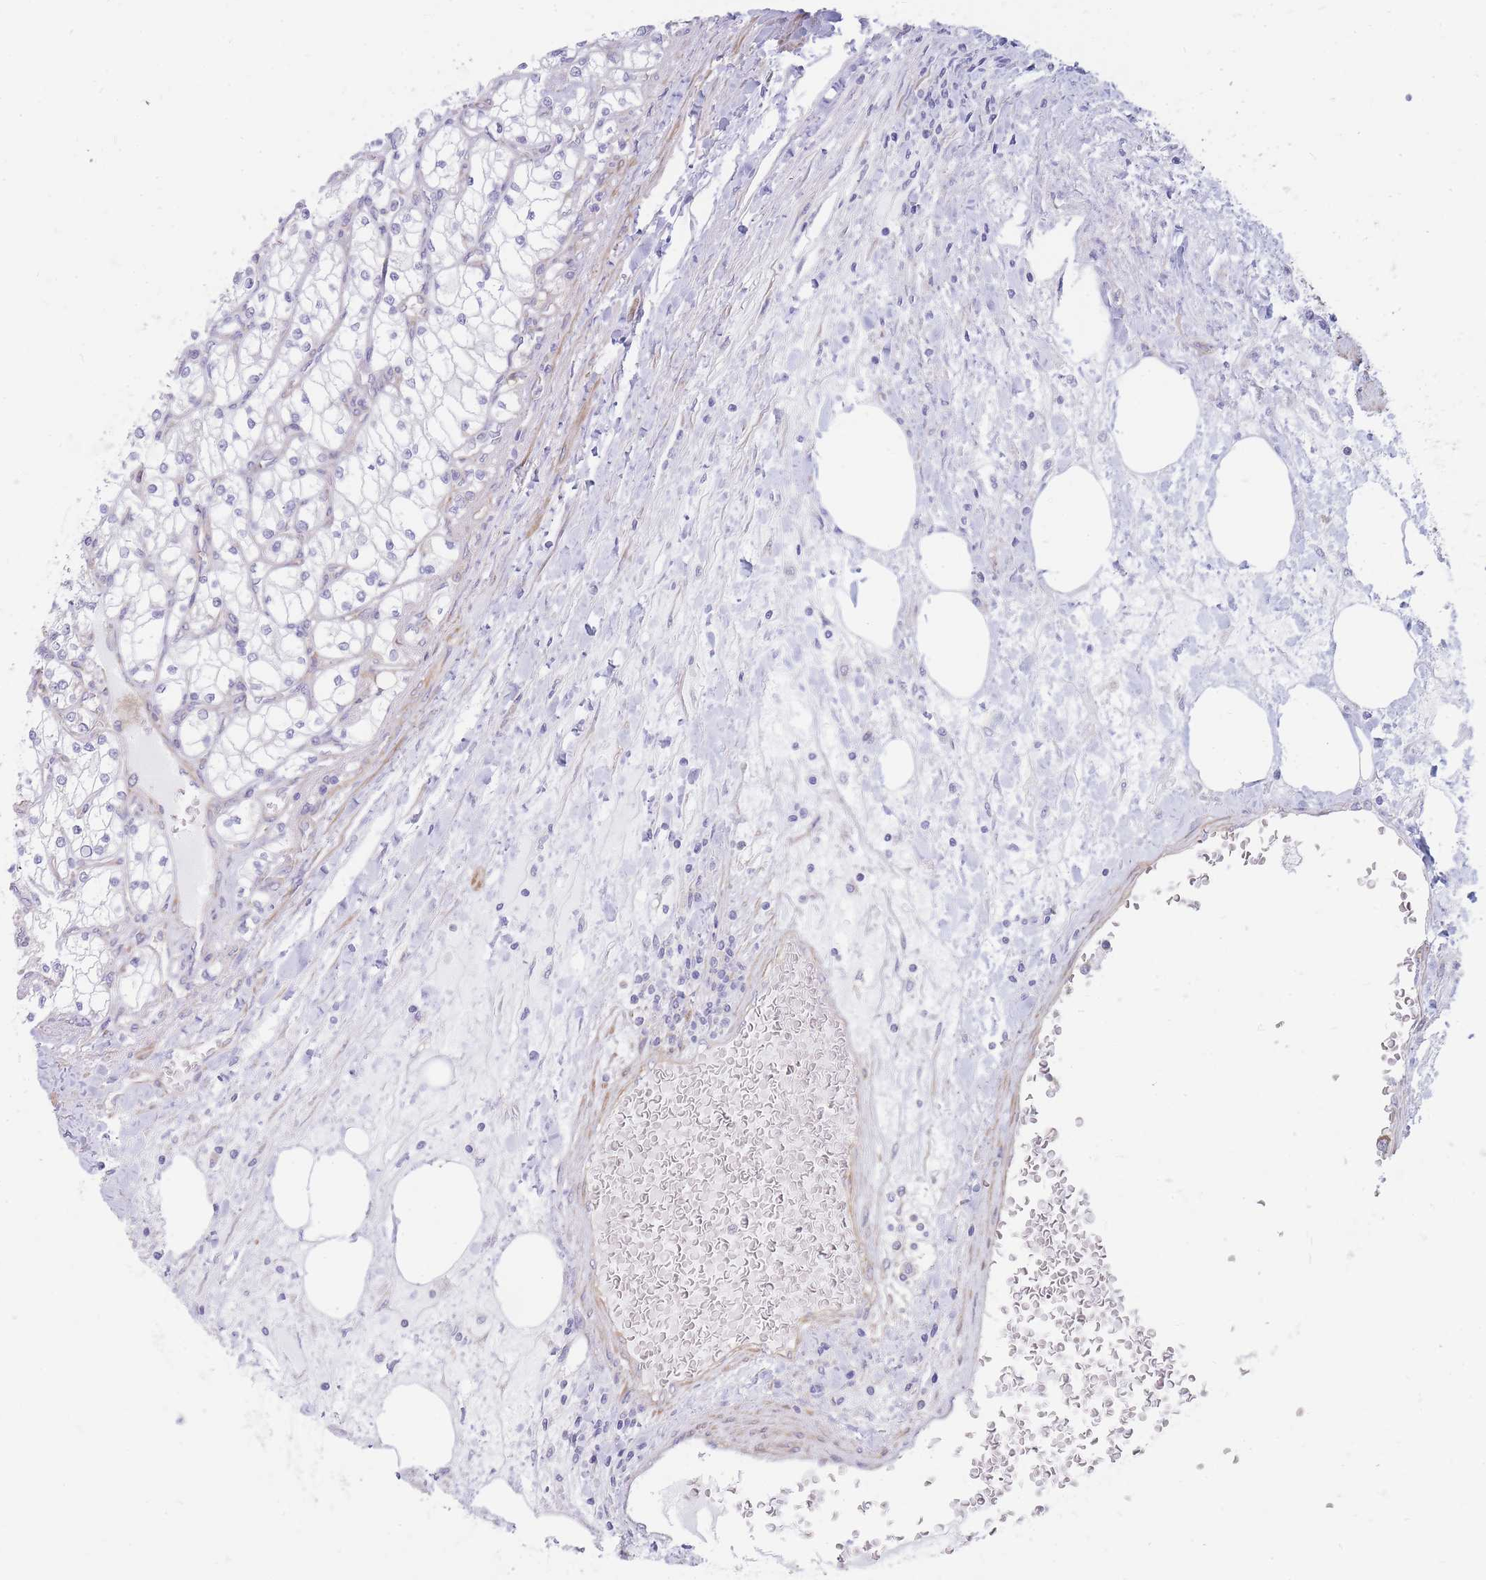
{"staining": {"intensity": "negative", "quantity": "none", "location": "none"}, "tissue": "renal cancer", "cell_type": "Tumor cells", "image_type": "cancer", "snomed": [{"axis": "morphology", "description": "Adenocarcinoma, NOS"}, {"axis": "topography", "description": "Kidney"}], "caption": "High magnification brightfield microscopy of renal cancer stained with DAB (brown) and counterstained with hematoxylin (blue): tumor cells show no significant expression.", "gene": "RPL8", "patient": {"sex": "male", "age": 80}}